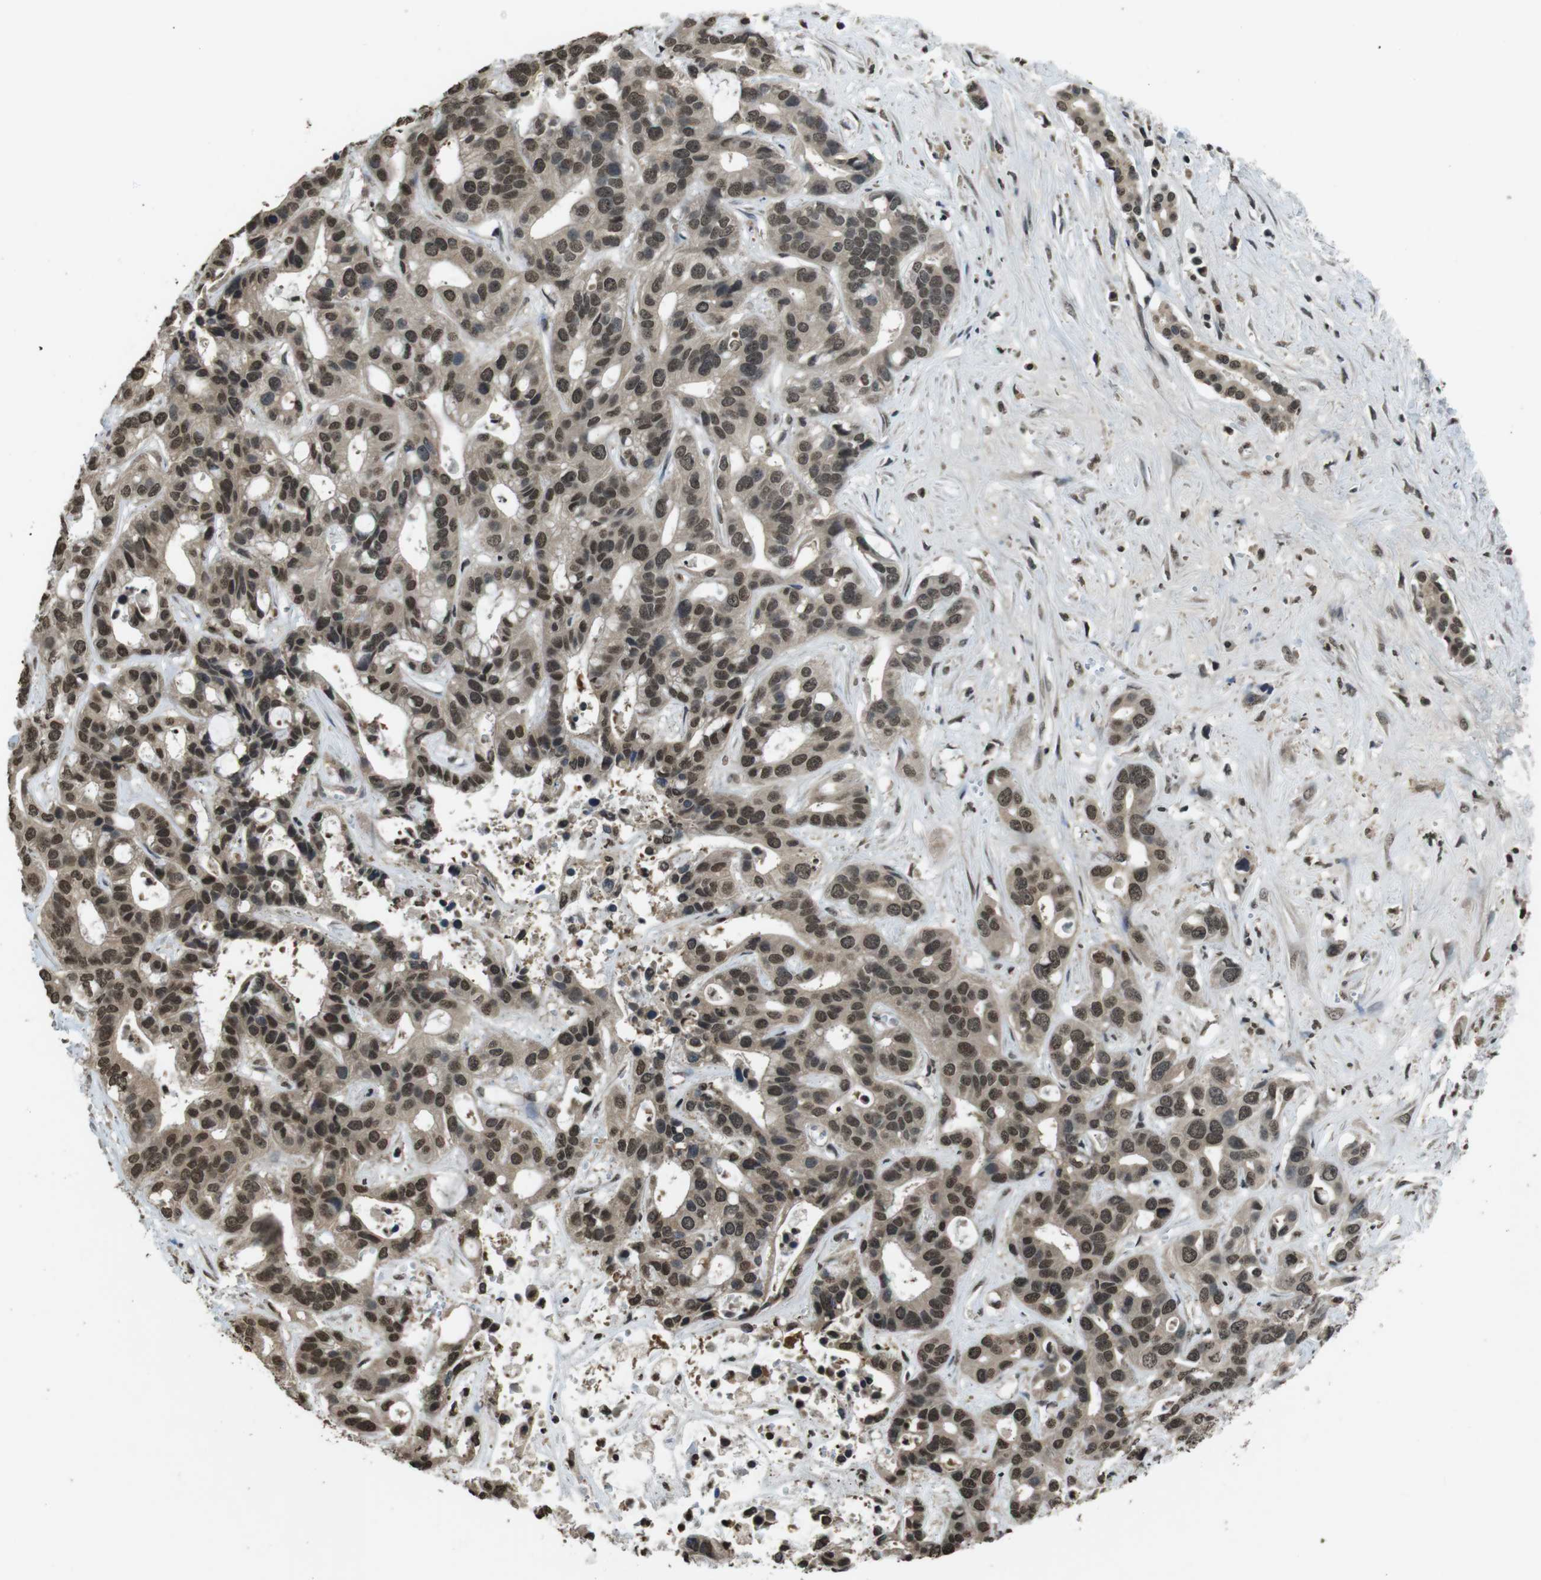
{"staining": {"intensity": "strong", "quantity": ">75%", "location": "nuclear"}, "tissue": "liver cancer", "cell_type": "Tumor cells", "image_type": "cancer", "snomed": [{"axis": "morphology", "description": "Cholangiocarcinoma"}, {"axis": "topography", "description": "Liver"}], "caption": "Immunohistochemistry of liver cancer (cholangiocarcinoma) demonstrates high levels of strong nuclear positivity in approximately >75% of tumor cells.", "gene": "MAF", "patient": {"sex": "female", "age": 65}}